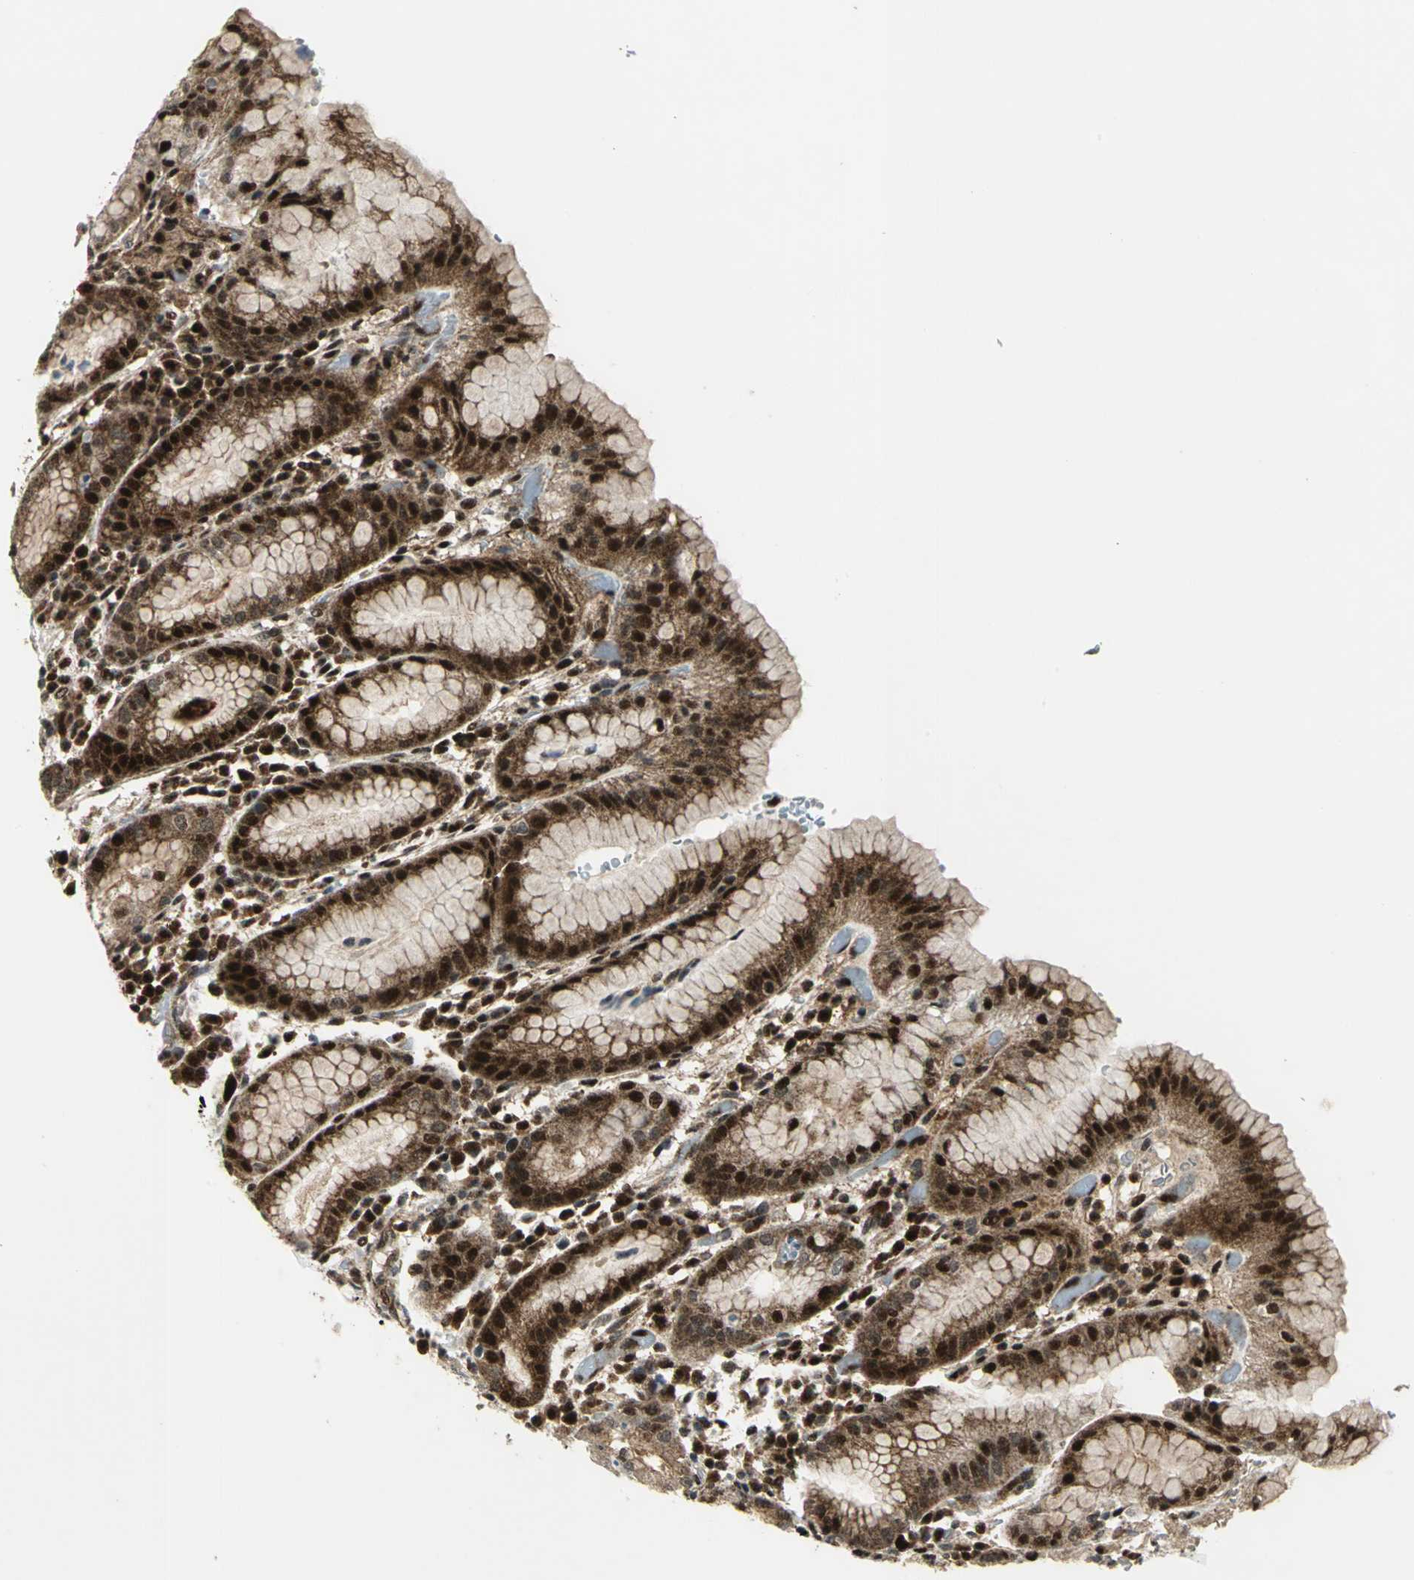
{"staining": {"intensity": "strong", "quantity": ">75%", "location": "cytoplasmic/membranous,nuclear"}, "tissue": "stomach", "cell_type": "Glandular cells", "image_type": "normal", "snomed": [{"axis": "morphology", "description": "Normal tissue, NOS"}, {"axis": "topography", "description": "Stomach"}, {"axis": "topography", "description": "Stomach, lower"}], "caption": "Stomach stained for a protein reveals strong cytoplasmic/membranous,nuclear positivity in glandular cells. (DAB (3,3'-diaminobenzidine) = brown stain, brightfield microscopy at high magnification).", "gene": "COPS5", "patient": {"sex": "female", "age": 75}}